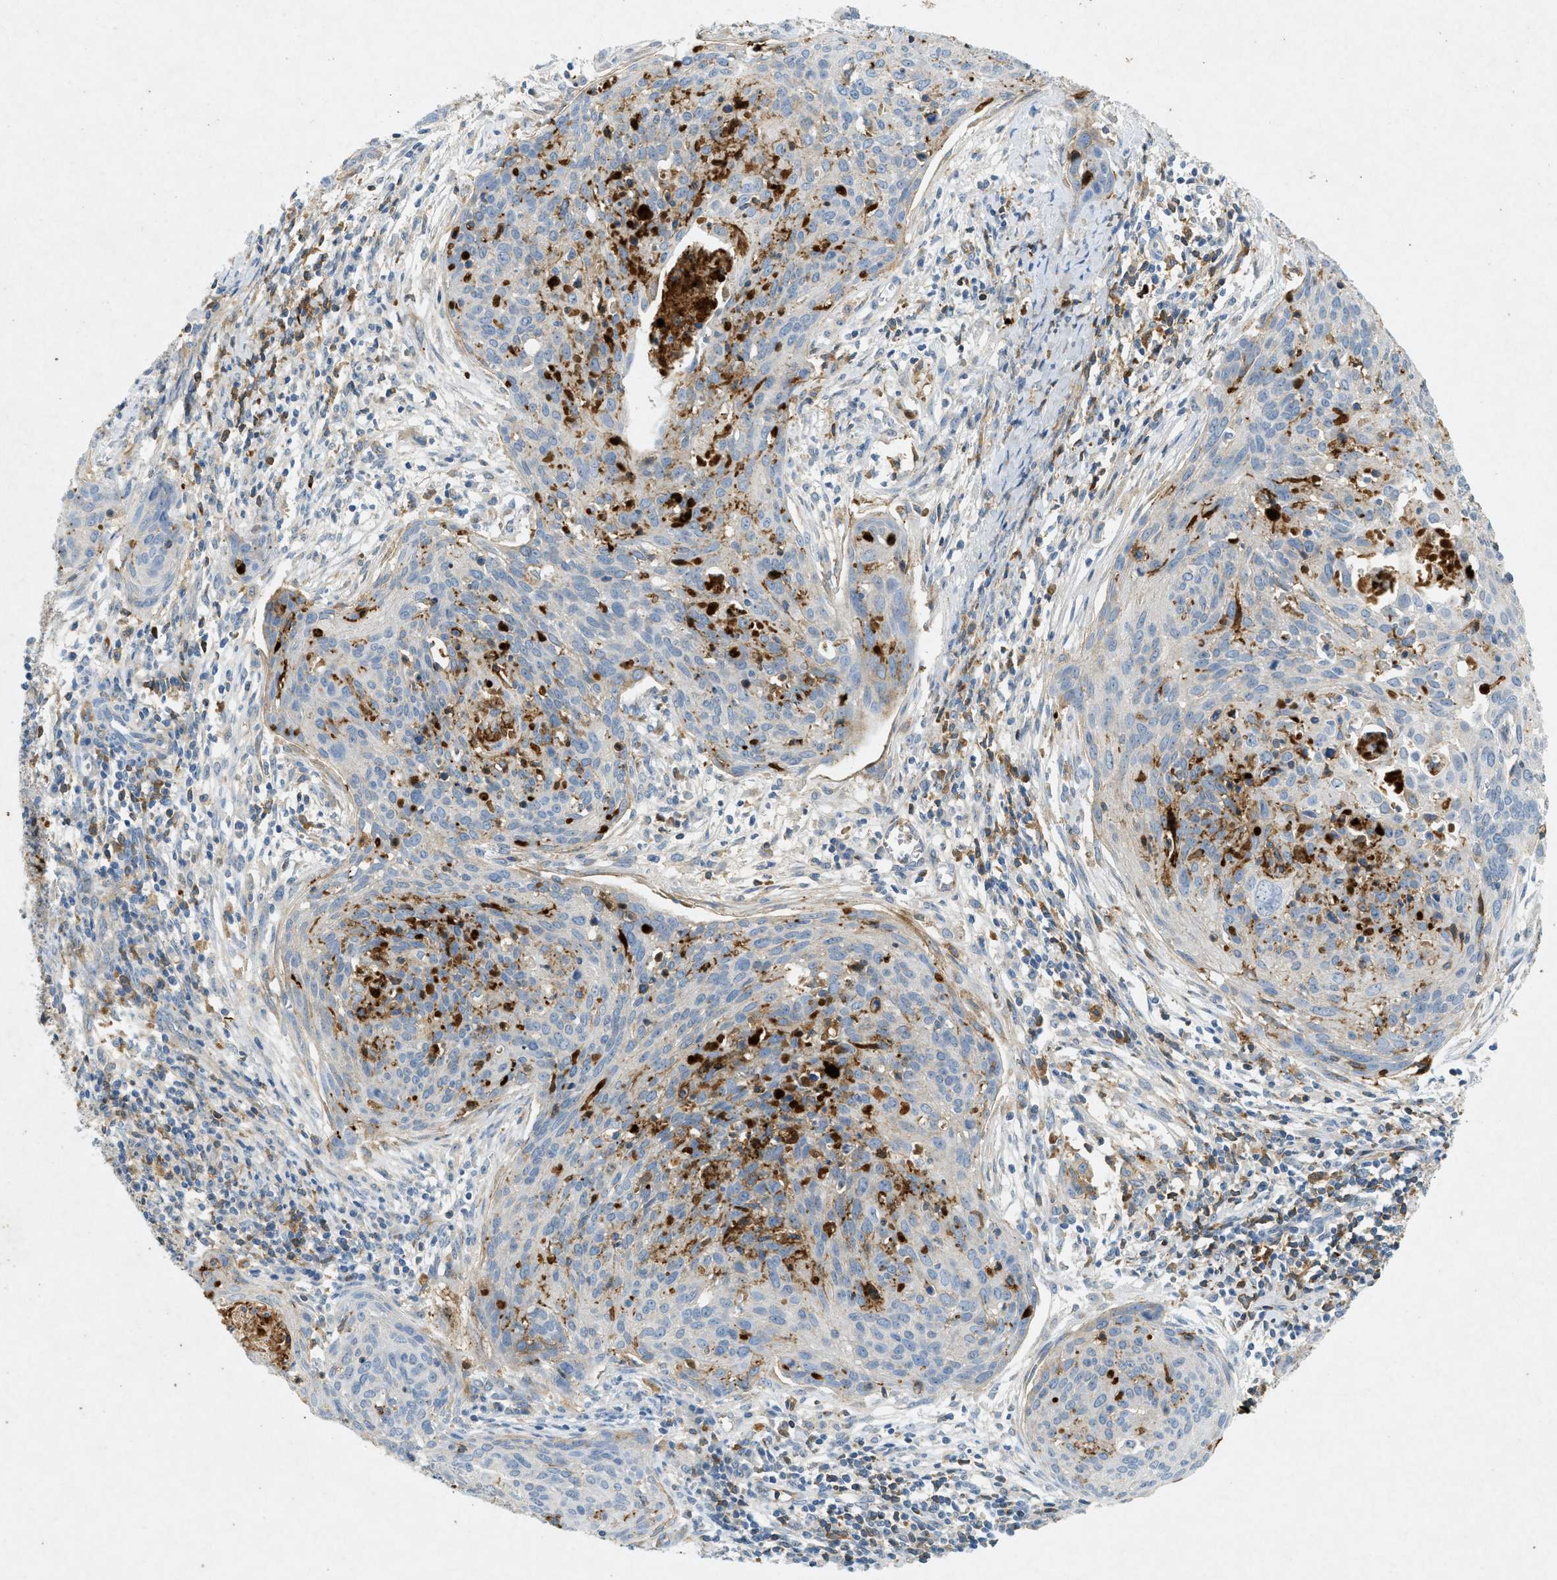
{"staining": {"intensity": "negative", "quantity": "none", "location": "none"}, "tissue": "cervical cancer", "cell_type": "Tumor cells", "image_type": "cancer", "snomed": [{"axis": "morphology", "description": "Squamous cell carcinoma, NOS"}, {"axis": "topography", "description": "Cervix"}], "caption": "This is a image of IHC staining of cervical squamous cell carcinoma, which shows no positivity in tumor cells. (DAB (3,3'-diaminobenzidine) IHC with hematoxylin counter stain).", "gene": "F2", "patient": {"sex": "female", "age": 38}}